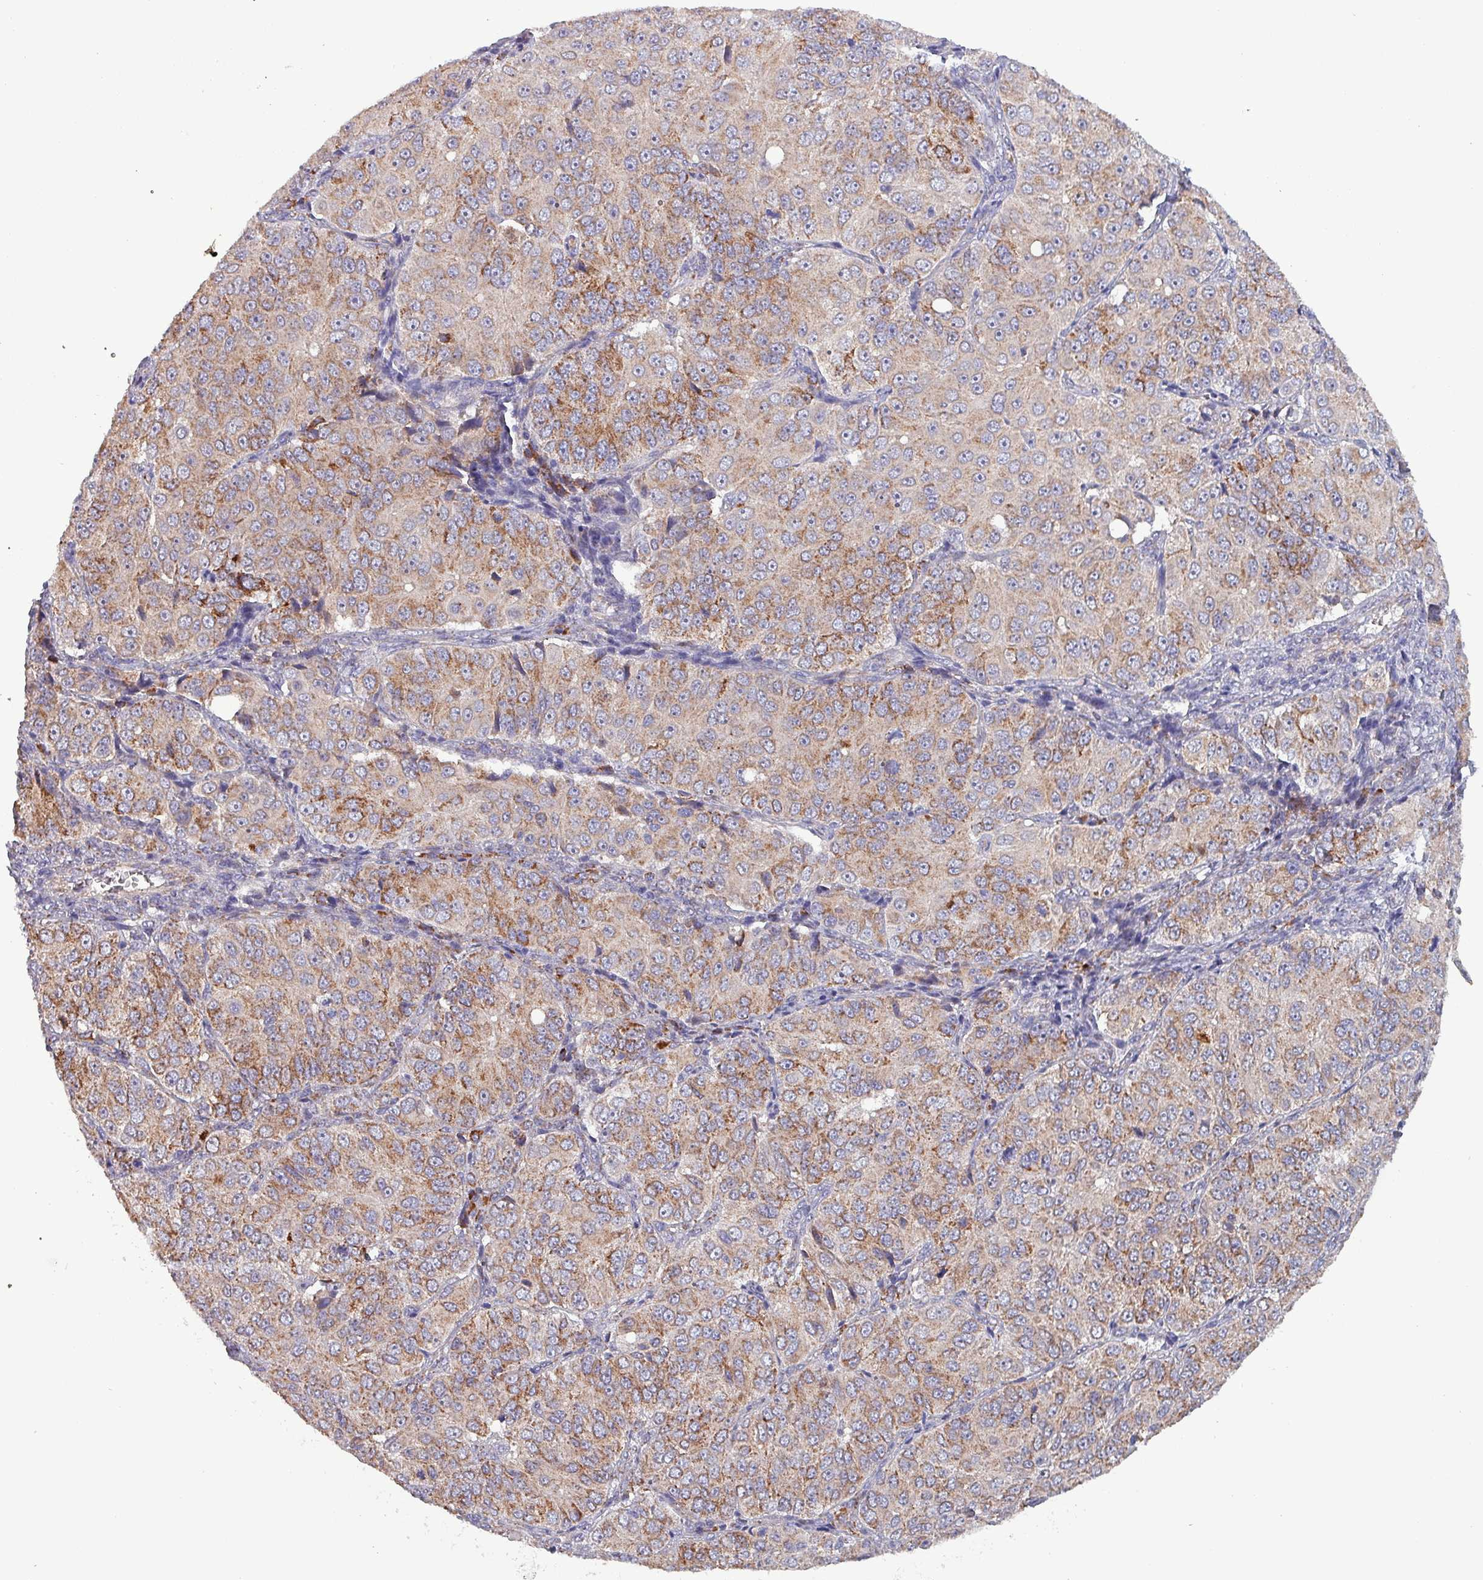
{"staining": {"intensity": "moderate", "quantity": ">75%", "location": "cytoplasmic/membranous"}, "tissue": "ovarian cancer", "cell_type": "Tumor cells", "image_type": "cancer", "snomed": [{"axis": "morphology", "description": "Carcinoma, endometroid"}, {"axis": "topography", "description": "Ovary"}], "caption": "This is a micrograph of immunohistochemistry (IHC) staining of ovarian endometroid carcinoma, which shows moderate positivity in the cytoplasmic/membranous of tumor cells.", "gene": "ZNF322", "patient": {"sex": "female", "age": 51}}